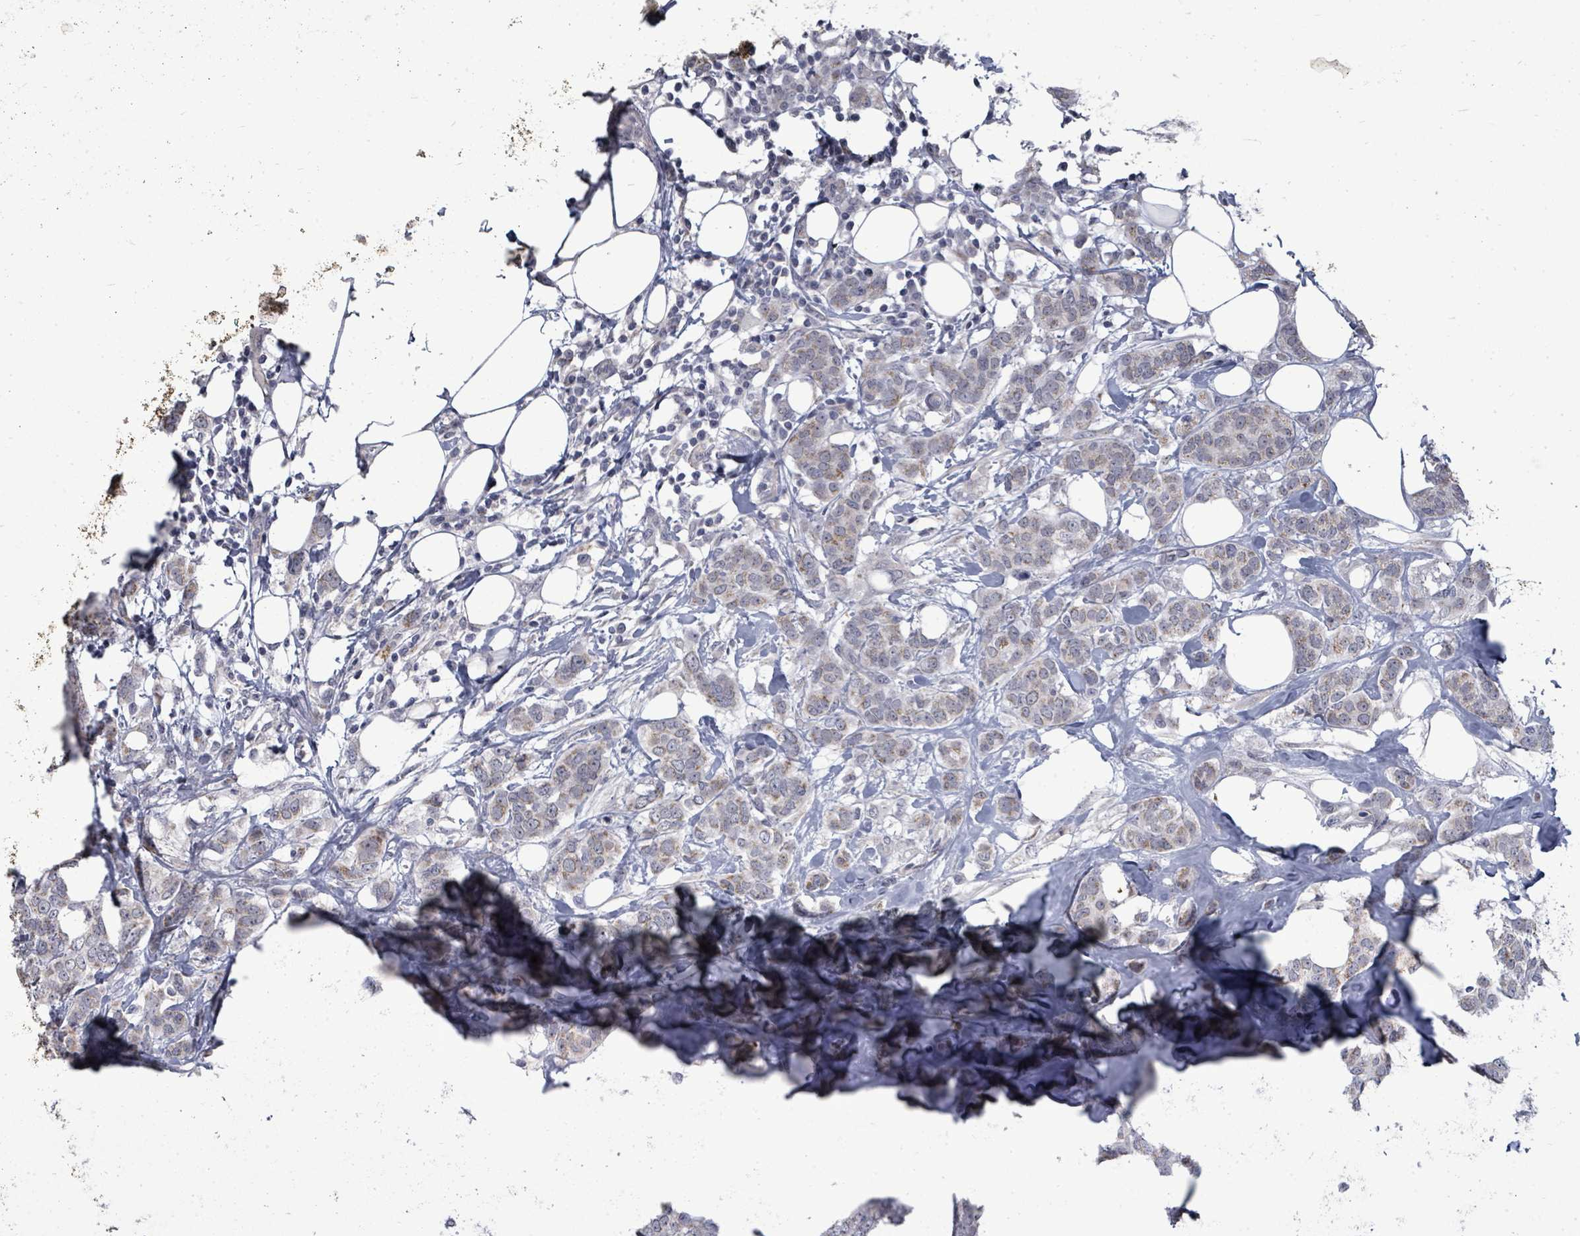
{"staining": {"intensity": "weak", "quantity": "25%-75%", "location": "cytoplasmic/membranous"}, "tissue": "breast cancer", "cell_type": "Tumor cells", "image_type": "cancer", "snomed": [{"axis": "morphology", "description": "Duct carcinoma"}, {"axis": "topography", "description": "Breast"}], "caption": "DAB immunohistochemical staining of breast cancer (intraductal carcinoma) reveals weak cytoplasmic/membranous protein expression in approximately 25%-75% of tumor cells.", "gene": "PTPN20", "patient": {"sex": "female", "age": 72}}